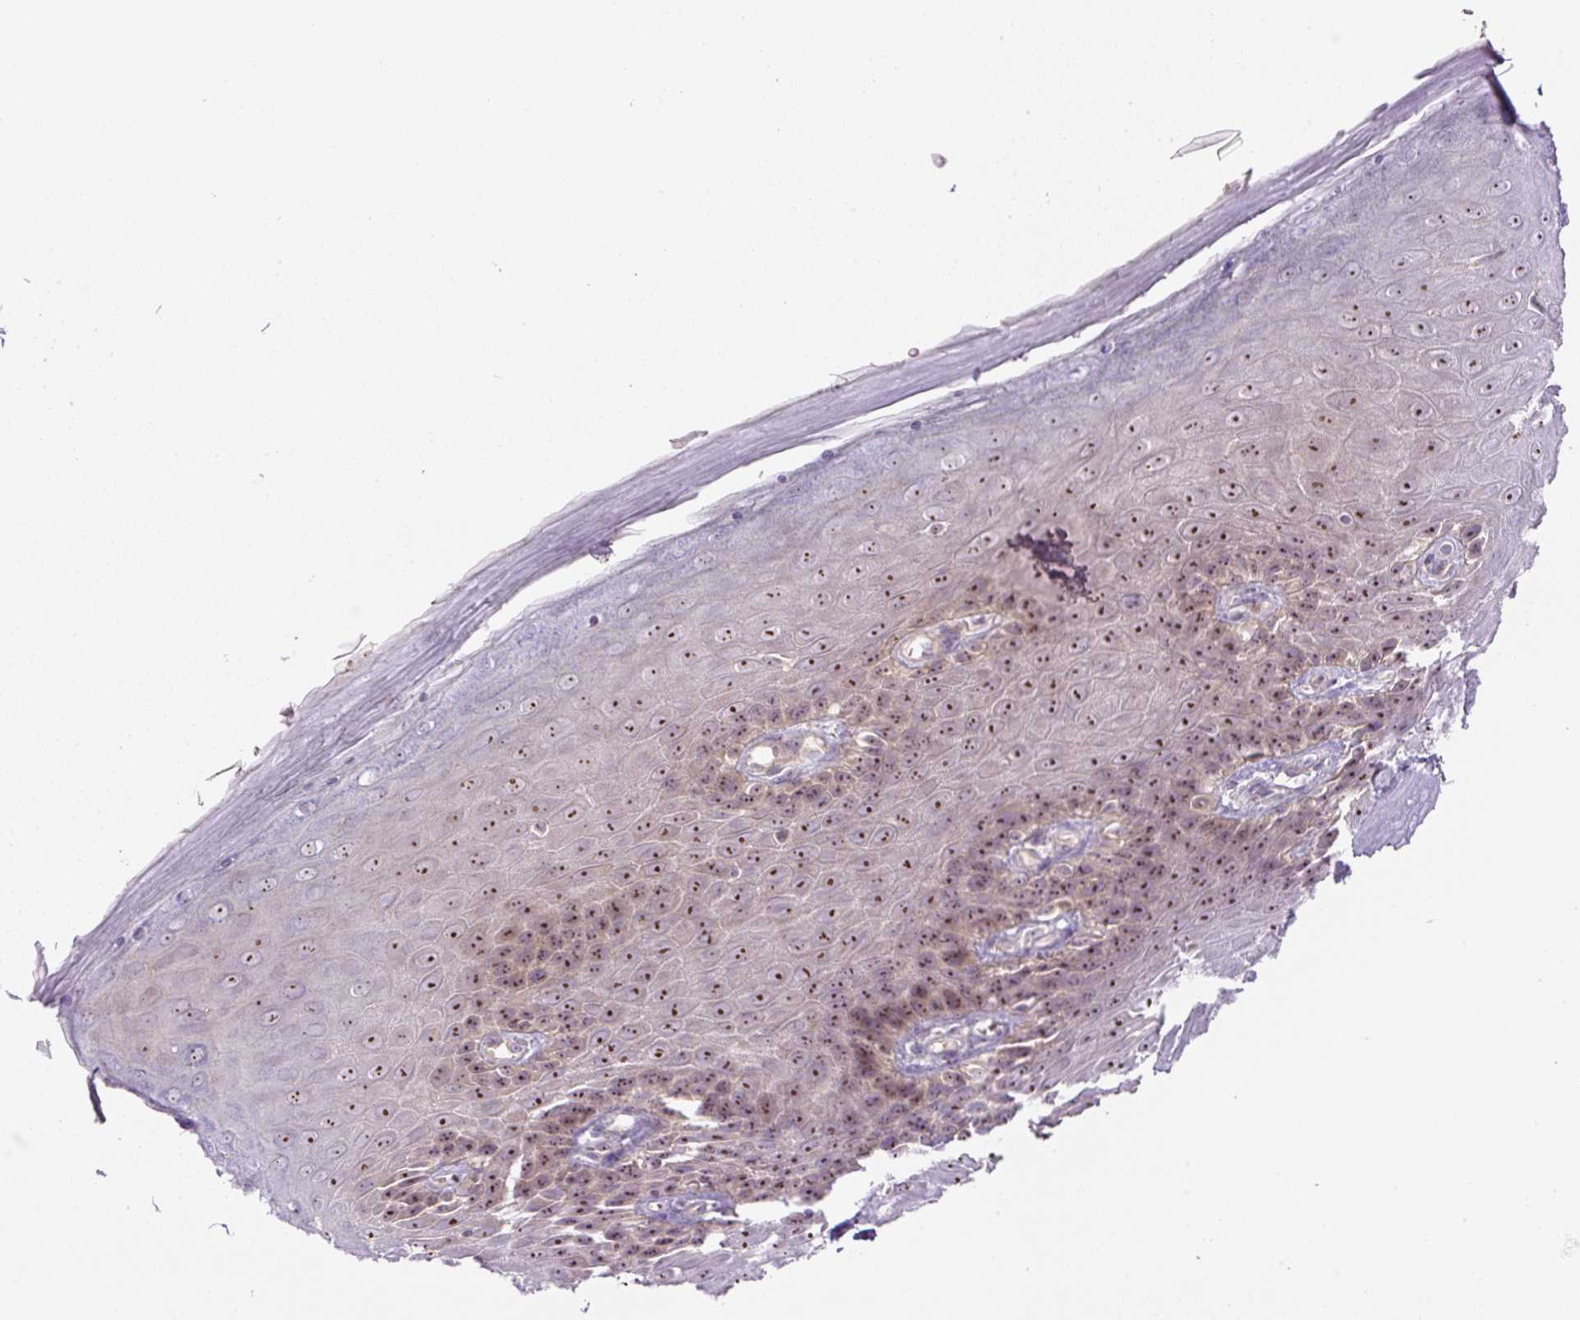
{"staining": {"intensity": "moderate", "quantity": "25%-75%", "location": "nuclear"}, "tissue": "skin", "cell_type": "Epidermal cells", "image_type": "normal", "snomed": [{"axis": "morphology", "description": "Normal tissue, NOS"}, {"axis": "topography", "description": "Anal"}, {"axis": "topography", "description": "Peripheral nerve tissue"}], "caption": "High-power microscopy captured an immunohistochemistry (IHC) photomicrograph of unremarkable skin, revealing moderate nuclear positivity in approximately 25%-75% of epidermal cells.", "gene": "TMEM151B", "patient": {"sex": "male", "age": 53}}